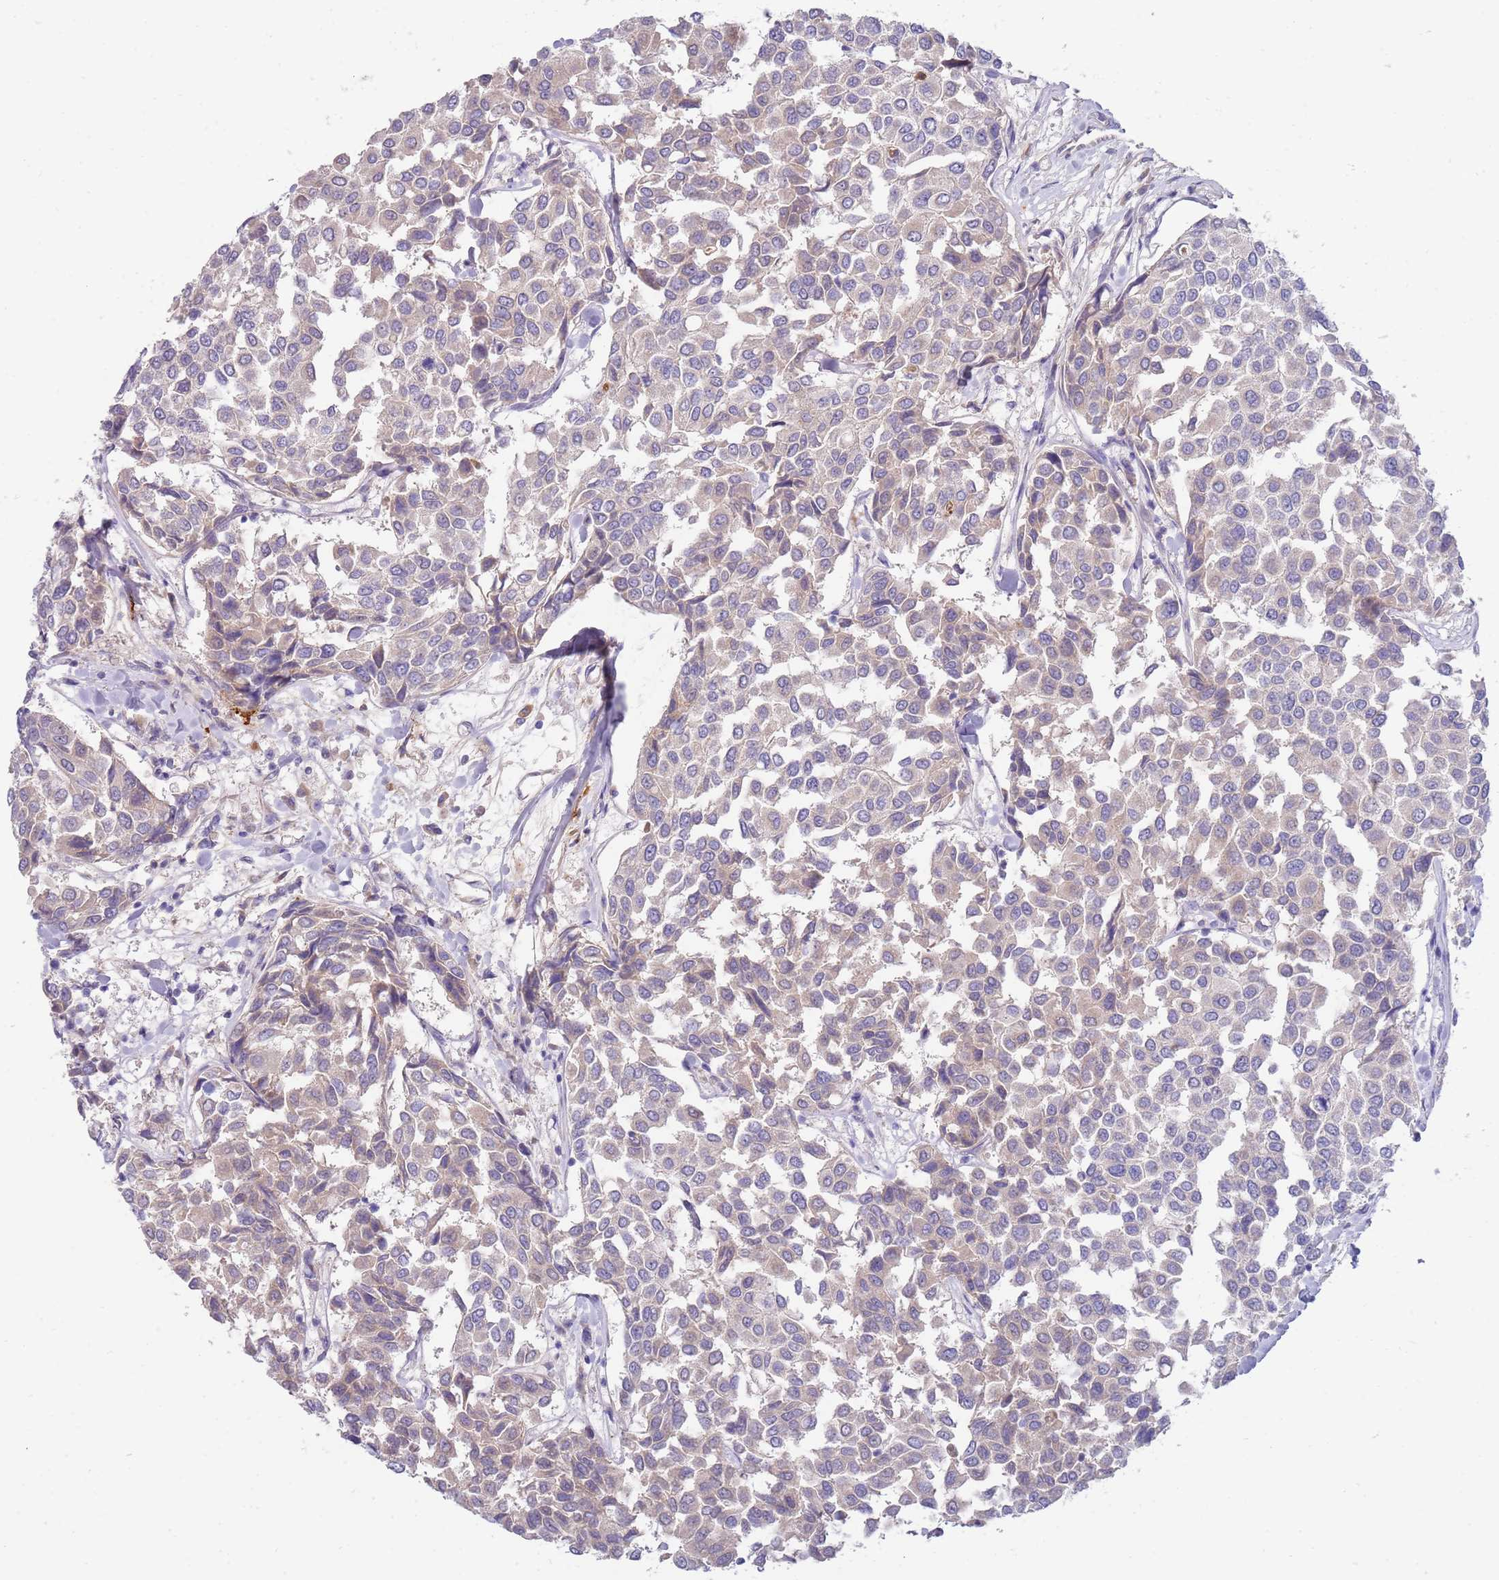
{"staining": {"intensity": "weak", "quantity": "25%-75%", "location": "cytoplasmic/membranous"}, "tissue": "breast cancer", "cell_type": "Tumor cells", "image_type": "cancer", "snomed": [{"axis": "morphology", "description": "Duct carcinoma"}, {"axis": "topography", "description": "Breast"}], "caption": "Immunohistochemistry (IHC) staining of breast cancer, which reveals low levels of weak cytoplasmic/membranous positivity in approximately 25%-75% of tumor cells indicating weak cytoplasmic/membranous protein staining. The staining was performed using DAB (brown) for protein detection and nuclei were counterstained in hematoxylin (blue).", "gene": "STK25", "patient": {"sex": "female", "age": 55}}